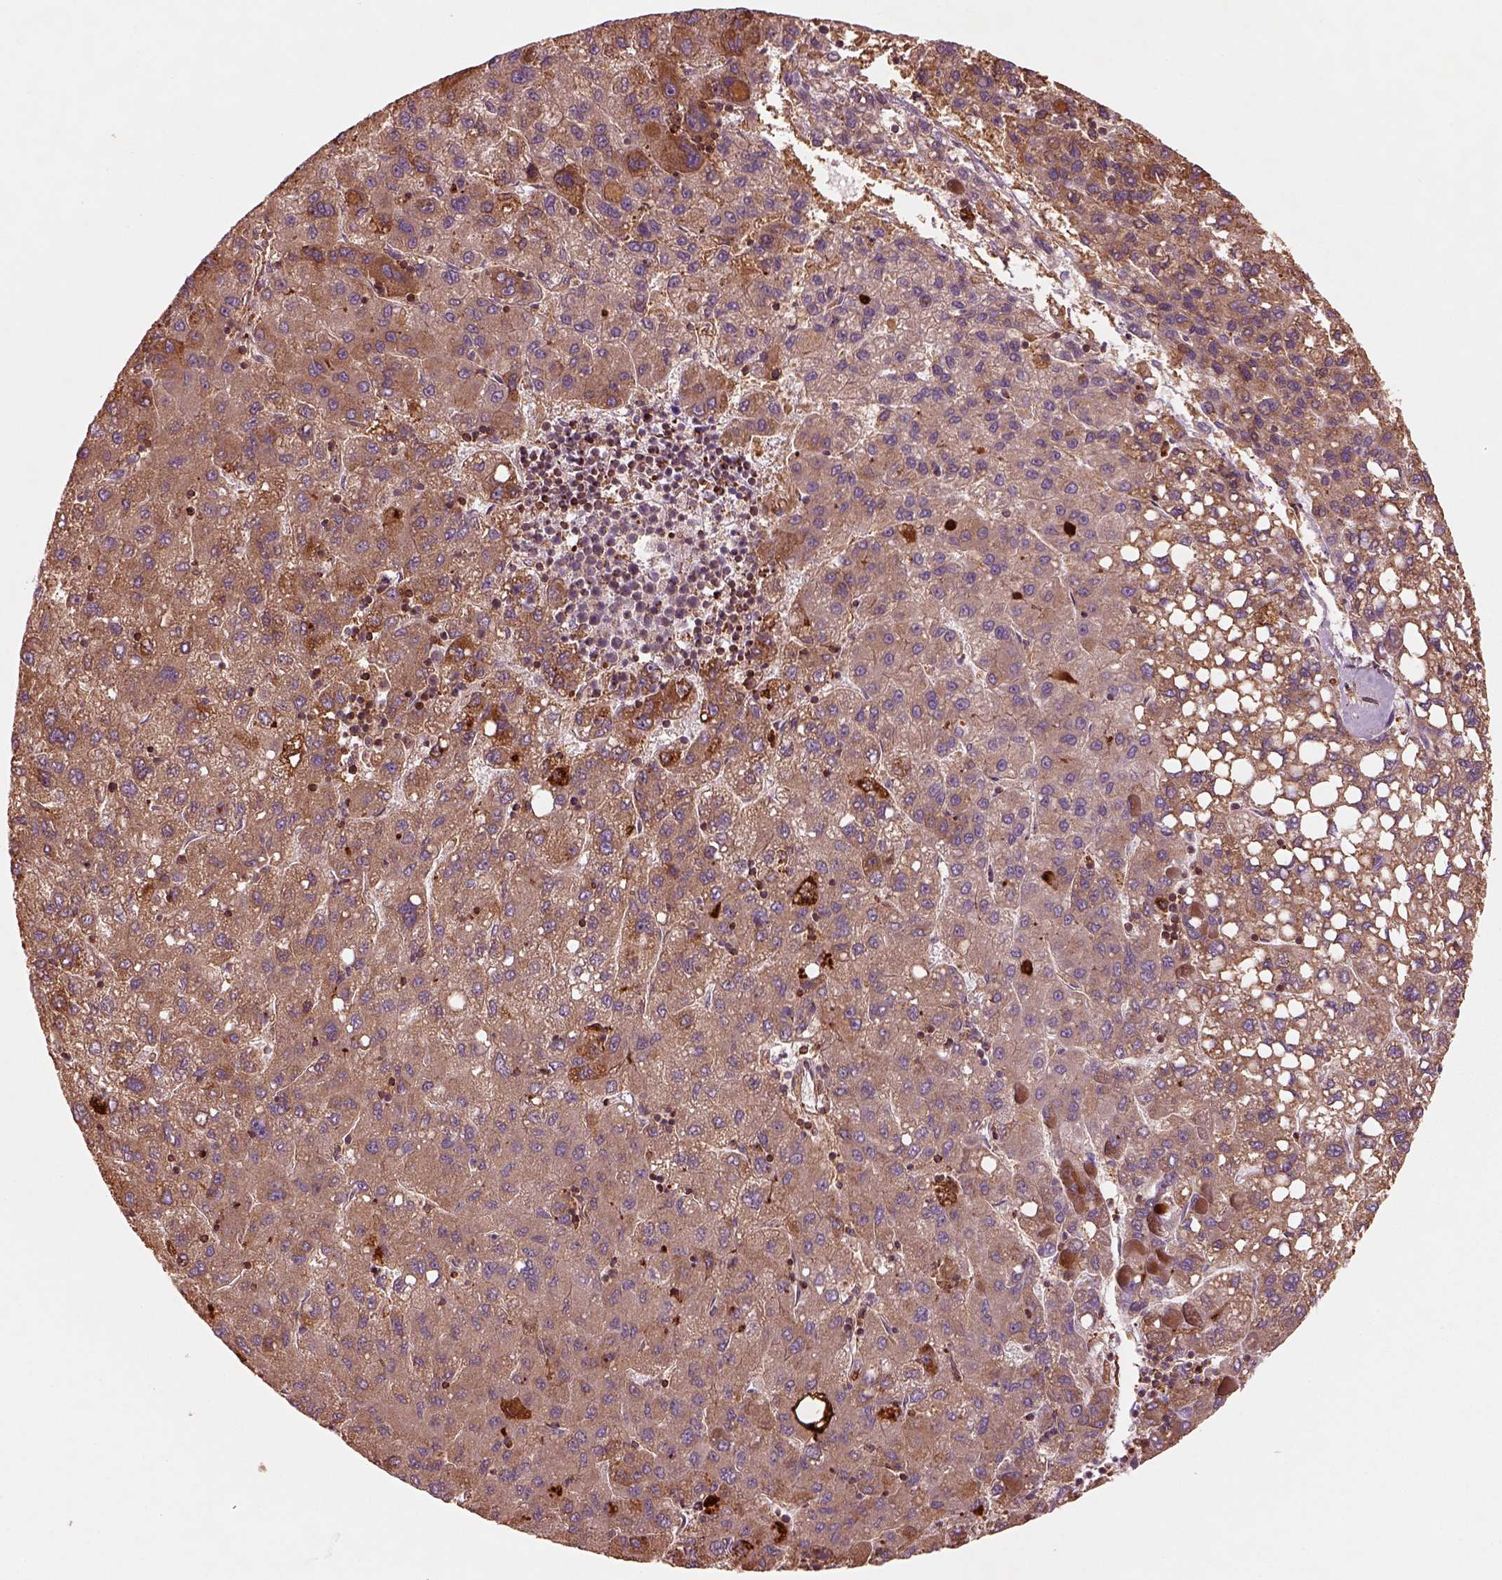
{"staining": {"intensity": "moderate", "quantity": "25%-75%", "location": "cytoplasmic/membranous"}, "tissue": "liver cancer", "cell_type": "Tumor cells", "image_type": "cancer", "snomed": [{"axis": "morphology", "description": "Carcinoma, Hepatocellular, NOS"}, {"axis": "topography", "description": "Liver"}], "caption": "A micrograph of human liver cancer stained for a protein displays moderate cytoplasmic/membranous brown staining in tumor cells.", "gene": "ASCC2", "patient": {"sex": "female", "age": 82}}